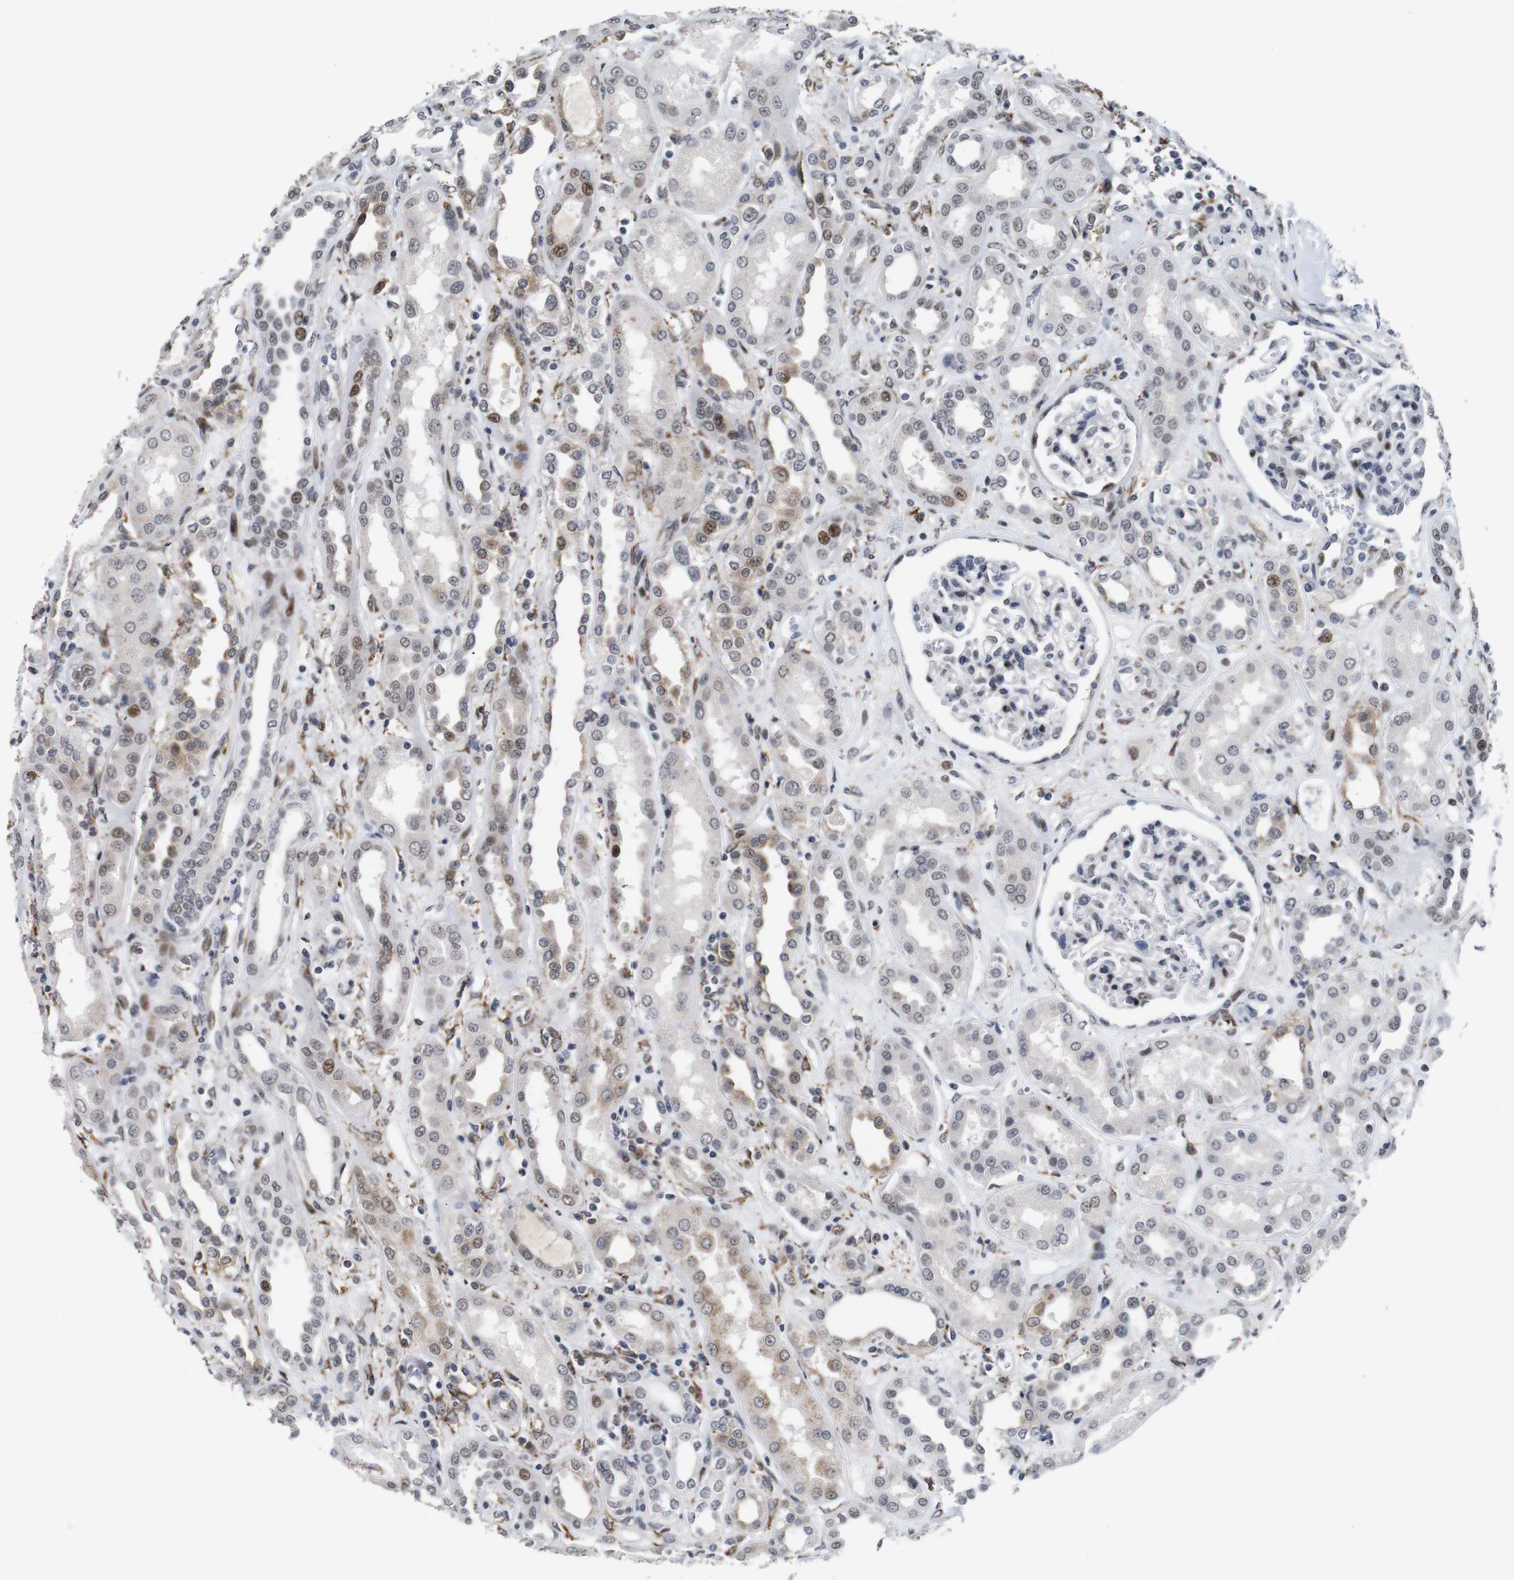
{"staining": {"intensity": "strong", "quantity": "<25%", "location": "nuclear"}, "tissue": "kidney", "cell_type": "Cells in glomeruli", "image_type": "normal", "snomed": [{"axis": "morphology", "description": "Normal tissue, NOS"}, {"axis": "topography", "description": "Kidney"}], "caption": "Protein positivity by immunohistochemistry (IHC) reveals strong nuclear staining in about <25% of cells in glomeruli in normal kidney.", "gene": "EIF4G1", "patient": {"sex": "male", "age": 59}}